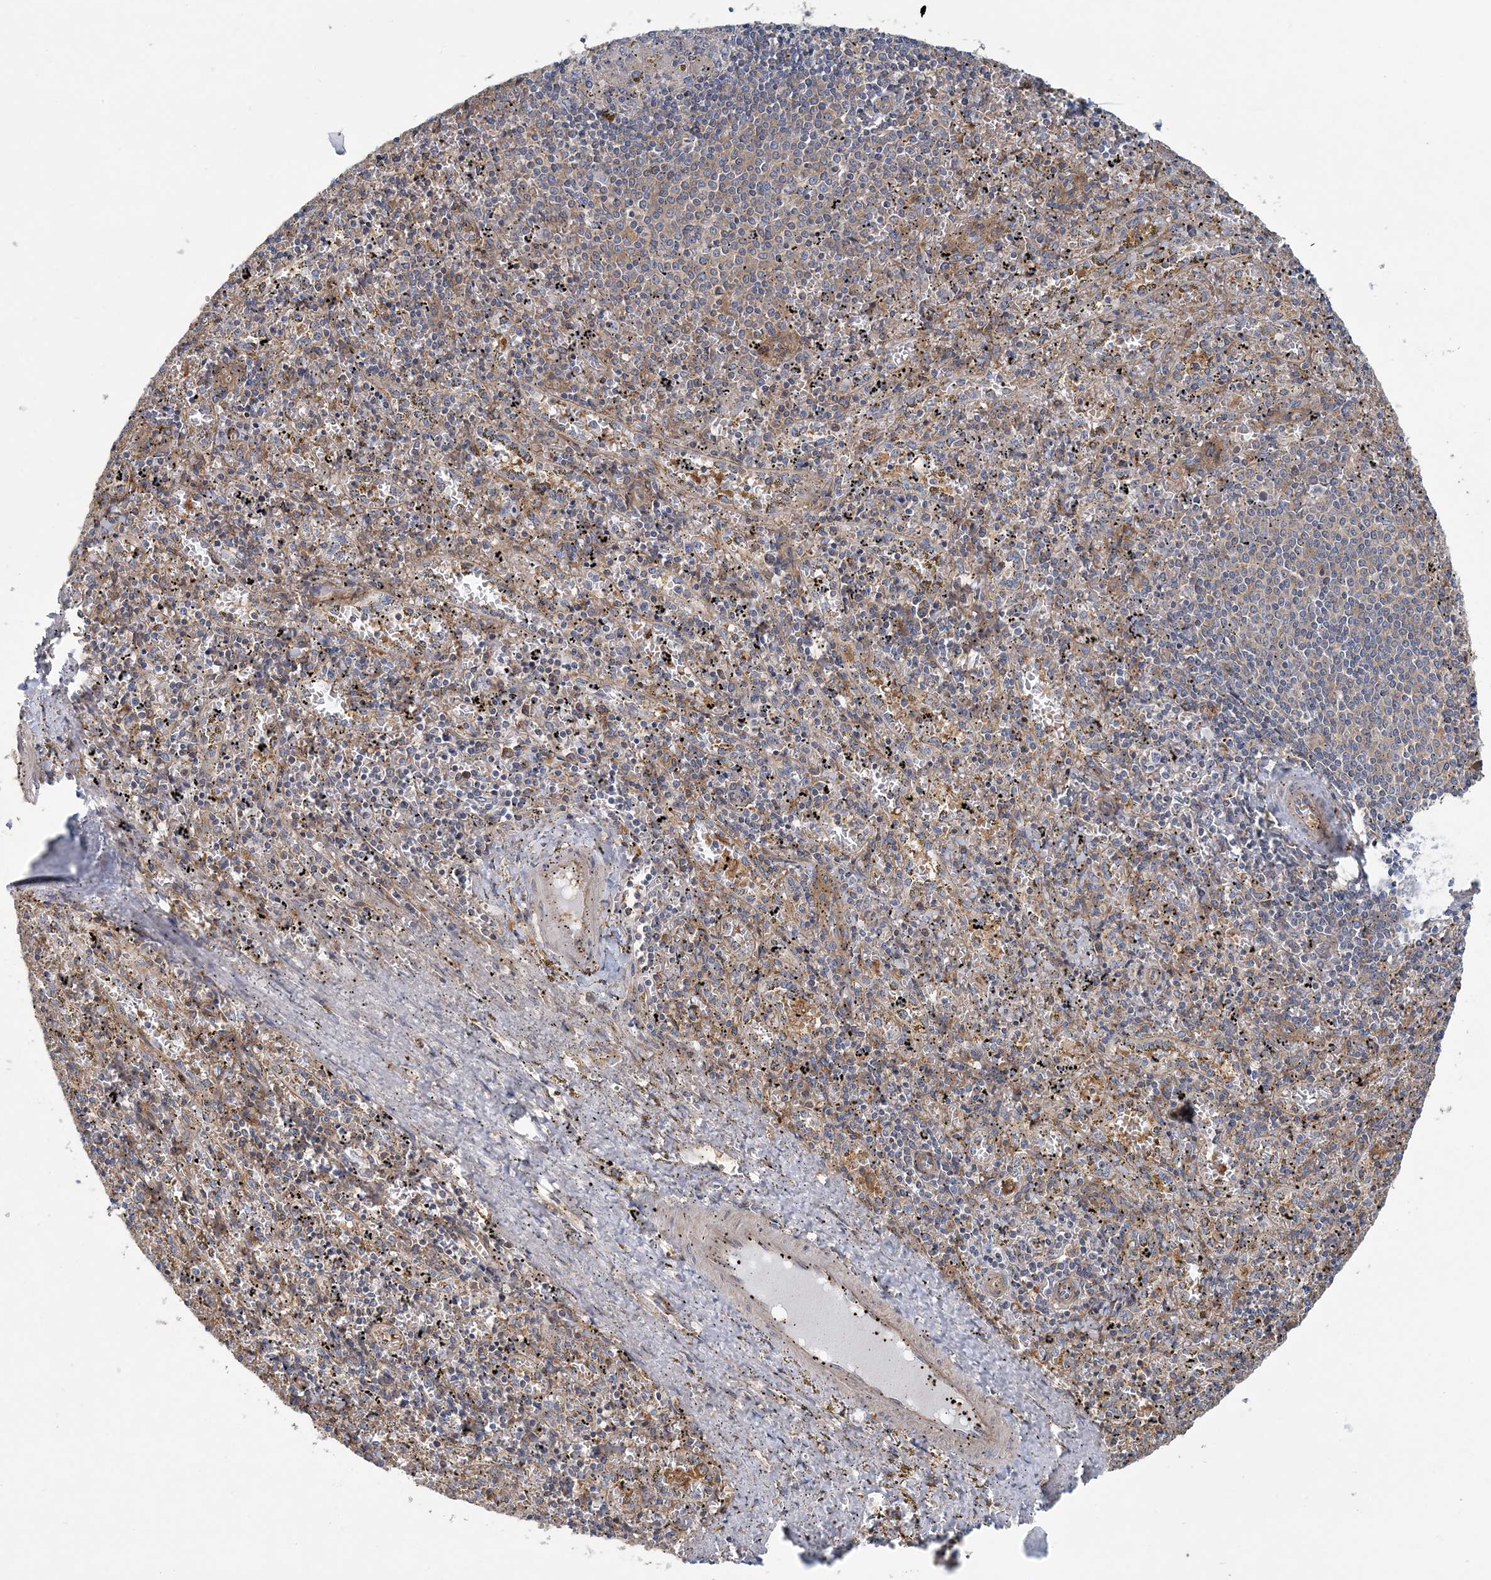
{"staining": {"intensity": "negative", "quantity": "none", "location": "none"}, "tissue": "spleen", "cell_type": "Cells in red pulp", "image_type": "normal", "snomed": [{"axis": "morphology", "description": "Normal tissue, NOS"}, {"axis": "topography", "description": "Spleen"}], "caption": "The histopathology image reveals no staining of cells in red pulp in benign spleen.", "gene": "ARAP2", "patient": {"sex": "male", "age": 11}}